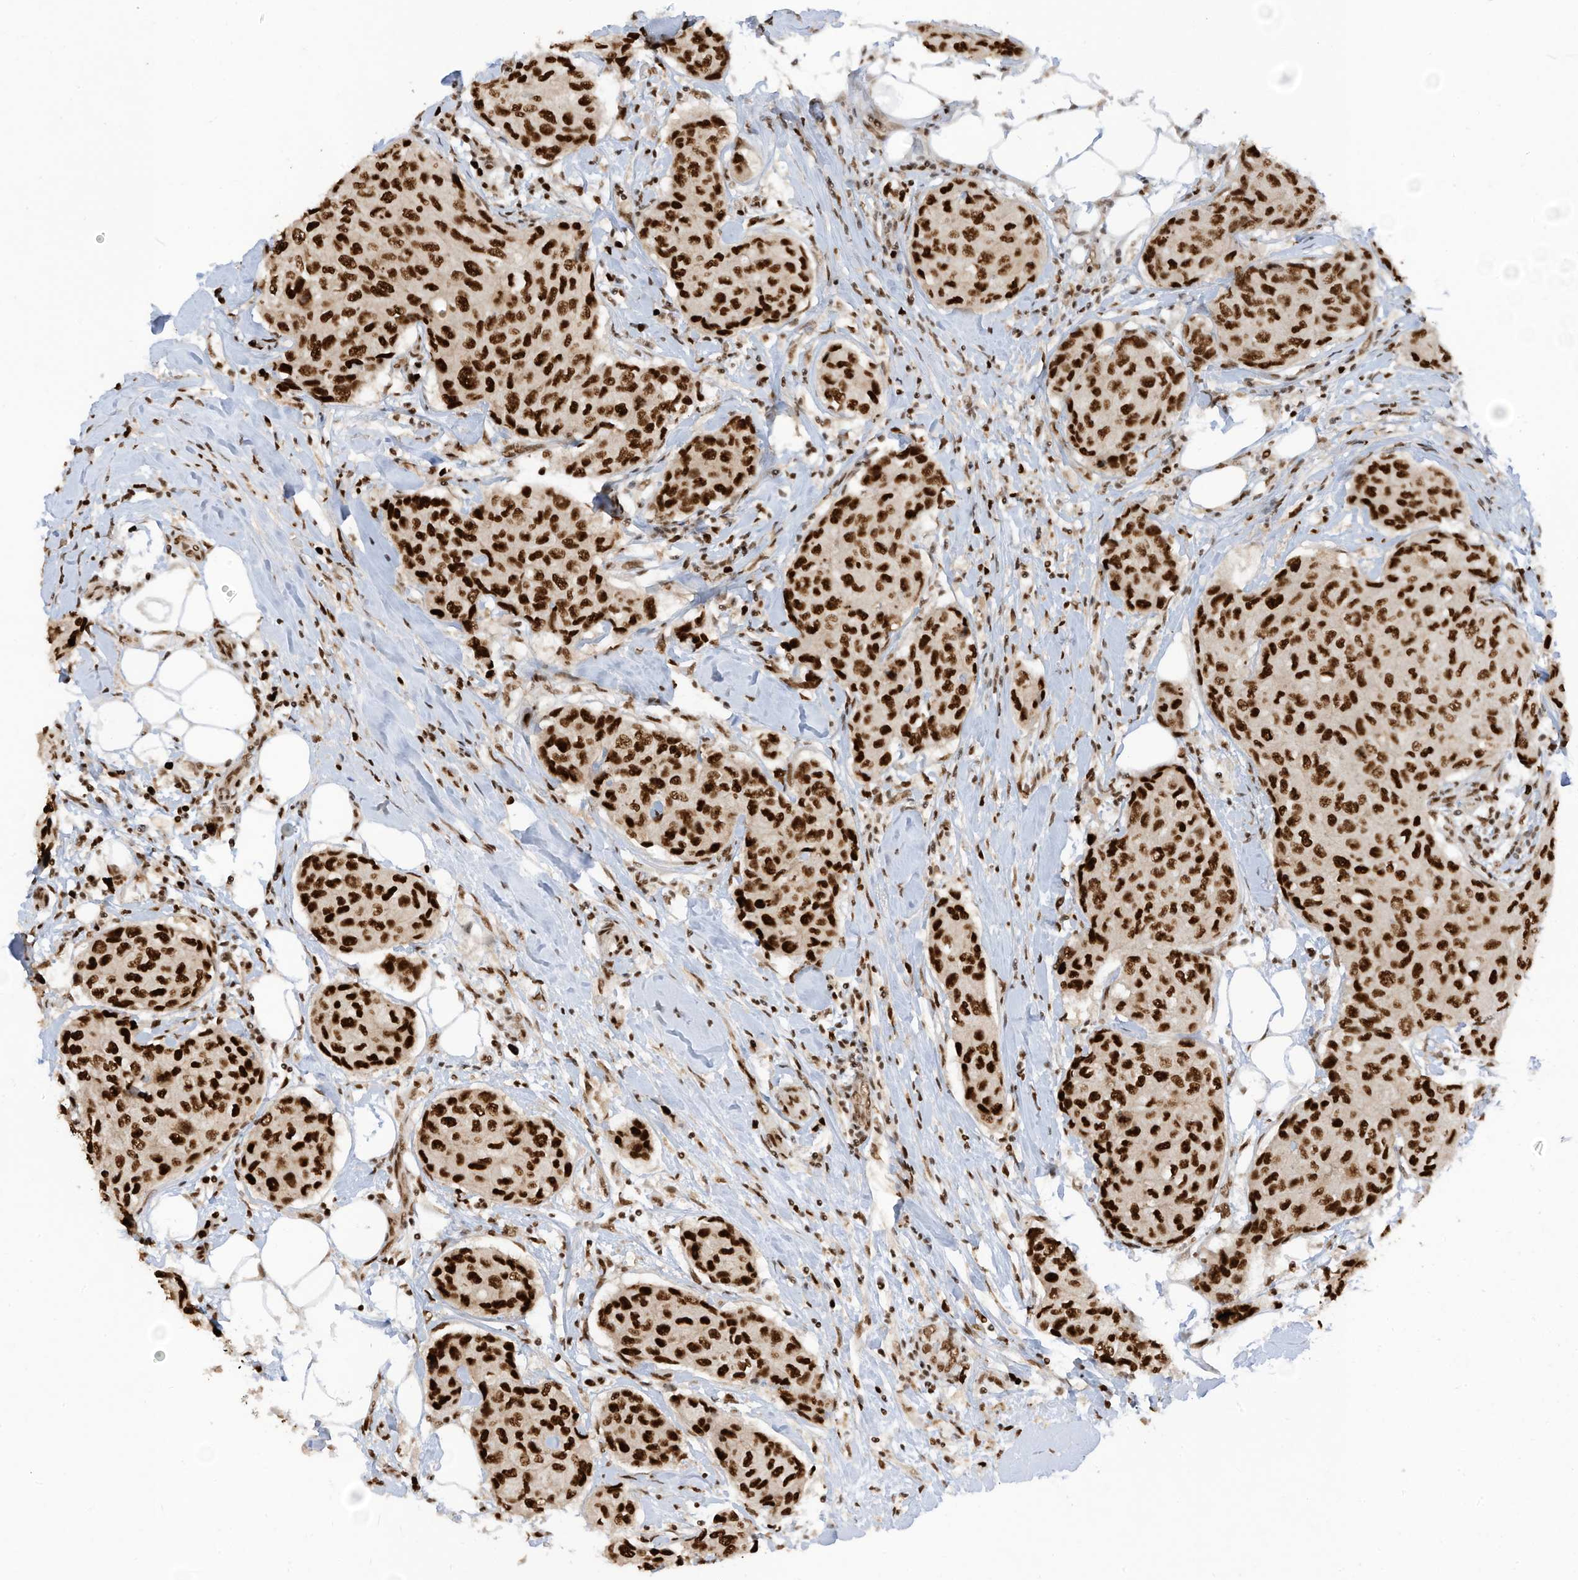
{"staining": {"intensity": "strong", "quantity": ">75%", "location": "nuclear"}, "tissue": "breast cancer", "cell_type": "Tumor cells", "image_type": "cancer", "snomed": [{"axis": "morphology", "description": "Duct carcinoma"}, {"axis": "topography", "description": "Breast"}], "caption": "IHC image of neoplastic tissue: breast invasive ductal carcinoma stained using IHC displays high levels of strong protein expression localized specifically in the nuclear of tumor cells, appearing as a nuclear brown color.", "gene": "SAMD15", "patient": {"sex": "female", "age": 80}}